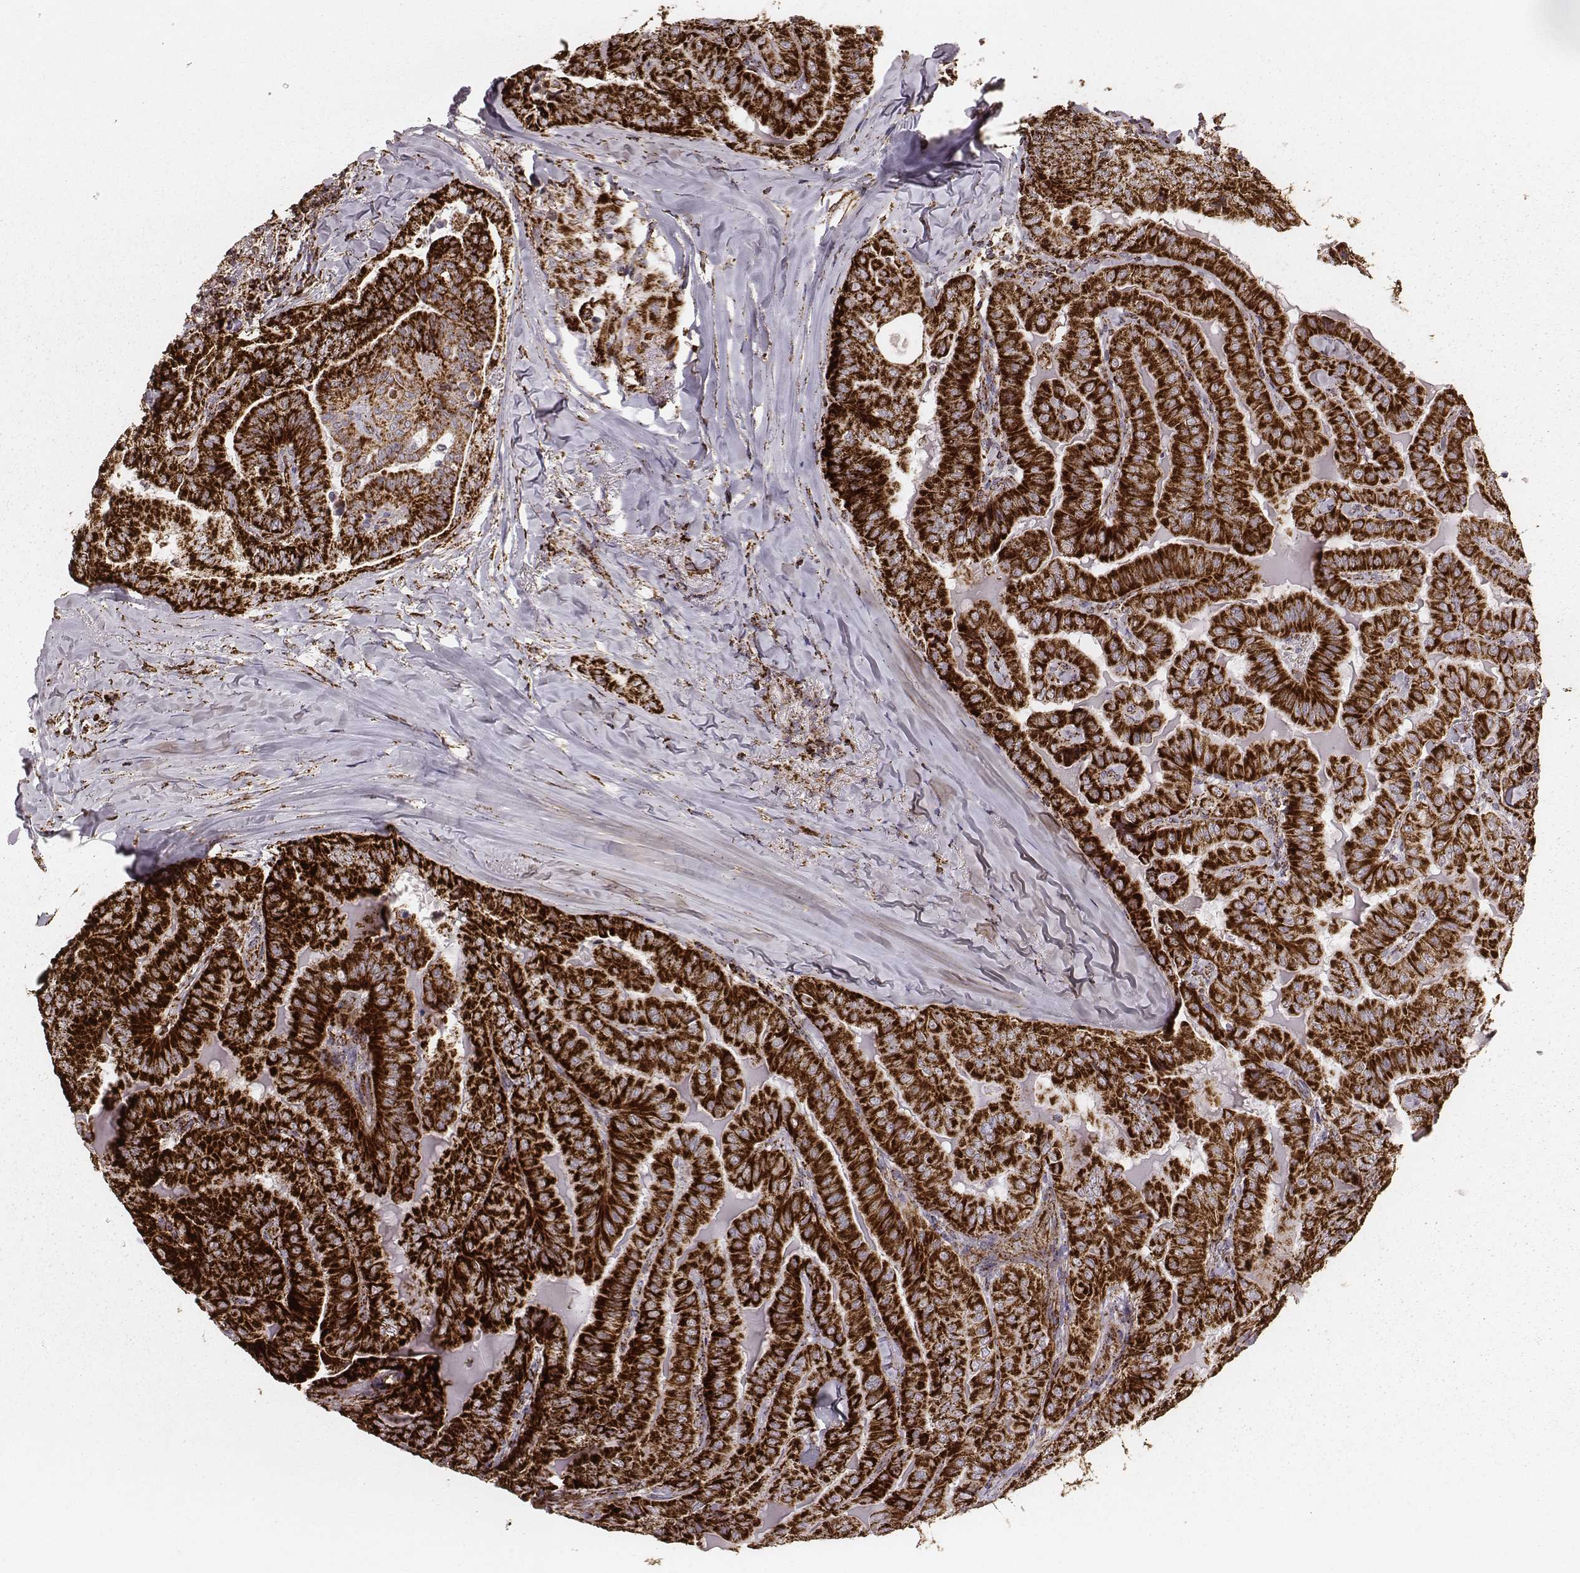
{"staining": {"intensity": "strong", "quantity": ">75%", "location": "cytoplasmic/membranous"}, "tissue": "thyroid cancer", "cell_type": "Tumor cells", "image_type": "cancer", "snomed": [{"axis": "morphology", "description": "Papillary adenocarcinoma, NOS"}, {"axis": "topography", "description": "Thyroid gland"}], "caption": "The image reveals immunohistochemical staining of thyroid papillary adenocarcinoma. There is strong cytoplasmic/membranous positivity is present in about >75% of tumor cells.", "gene": "TUFM", "patient": {"sex": "female", "age": 68}}